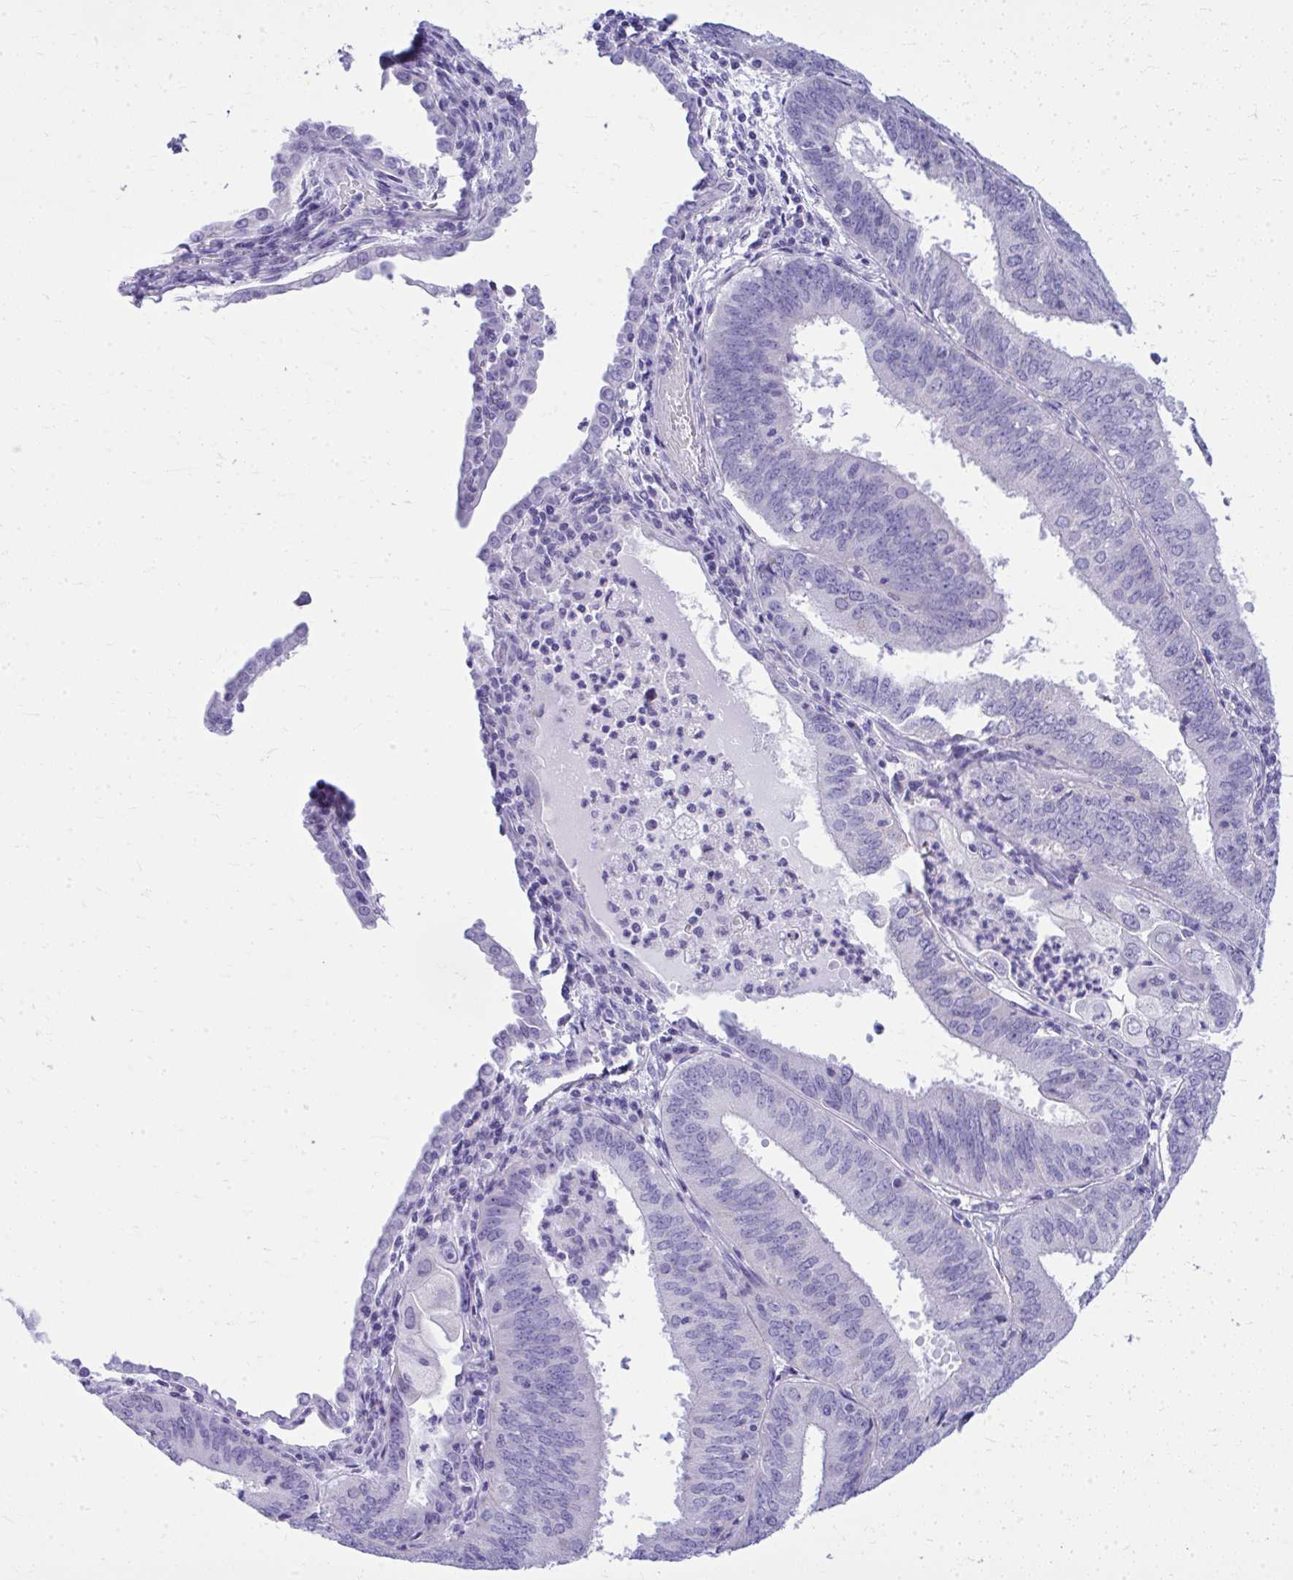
{"staining": {"intensity": "negative", "quantity": "none", "location": "none"}, "tissue": "cervical cancer", "cell_type": "Tumor cells", "image_type": "cancer", "snomed": [{"axis": "morphology", "description": "Adenocarcinoma, NOS"}, {"axis": "topography", "description": "Cervix"}], "caption": "A high-resolution image shows immunohistochemistry staining of cervical cancer, which displays no significant positivity in tumor cells.", "gene": "RALYL", "patient": {"sex": "female", "age": 56}}